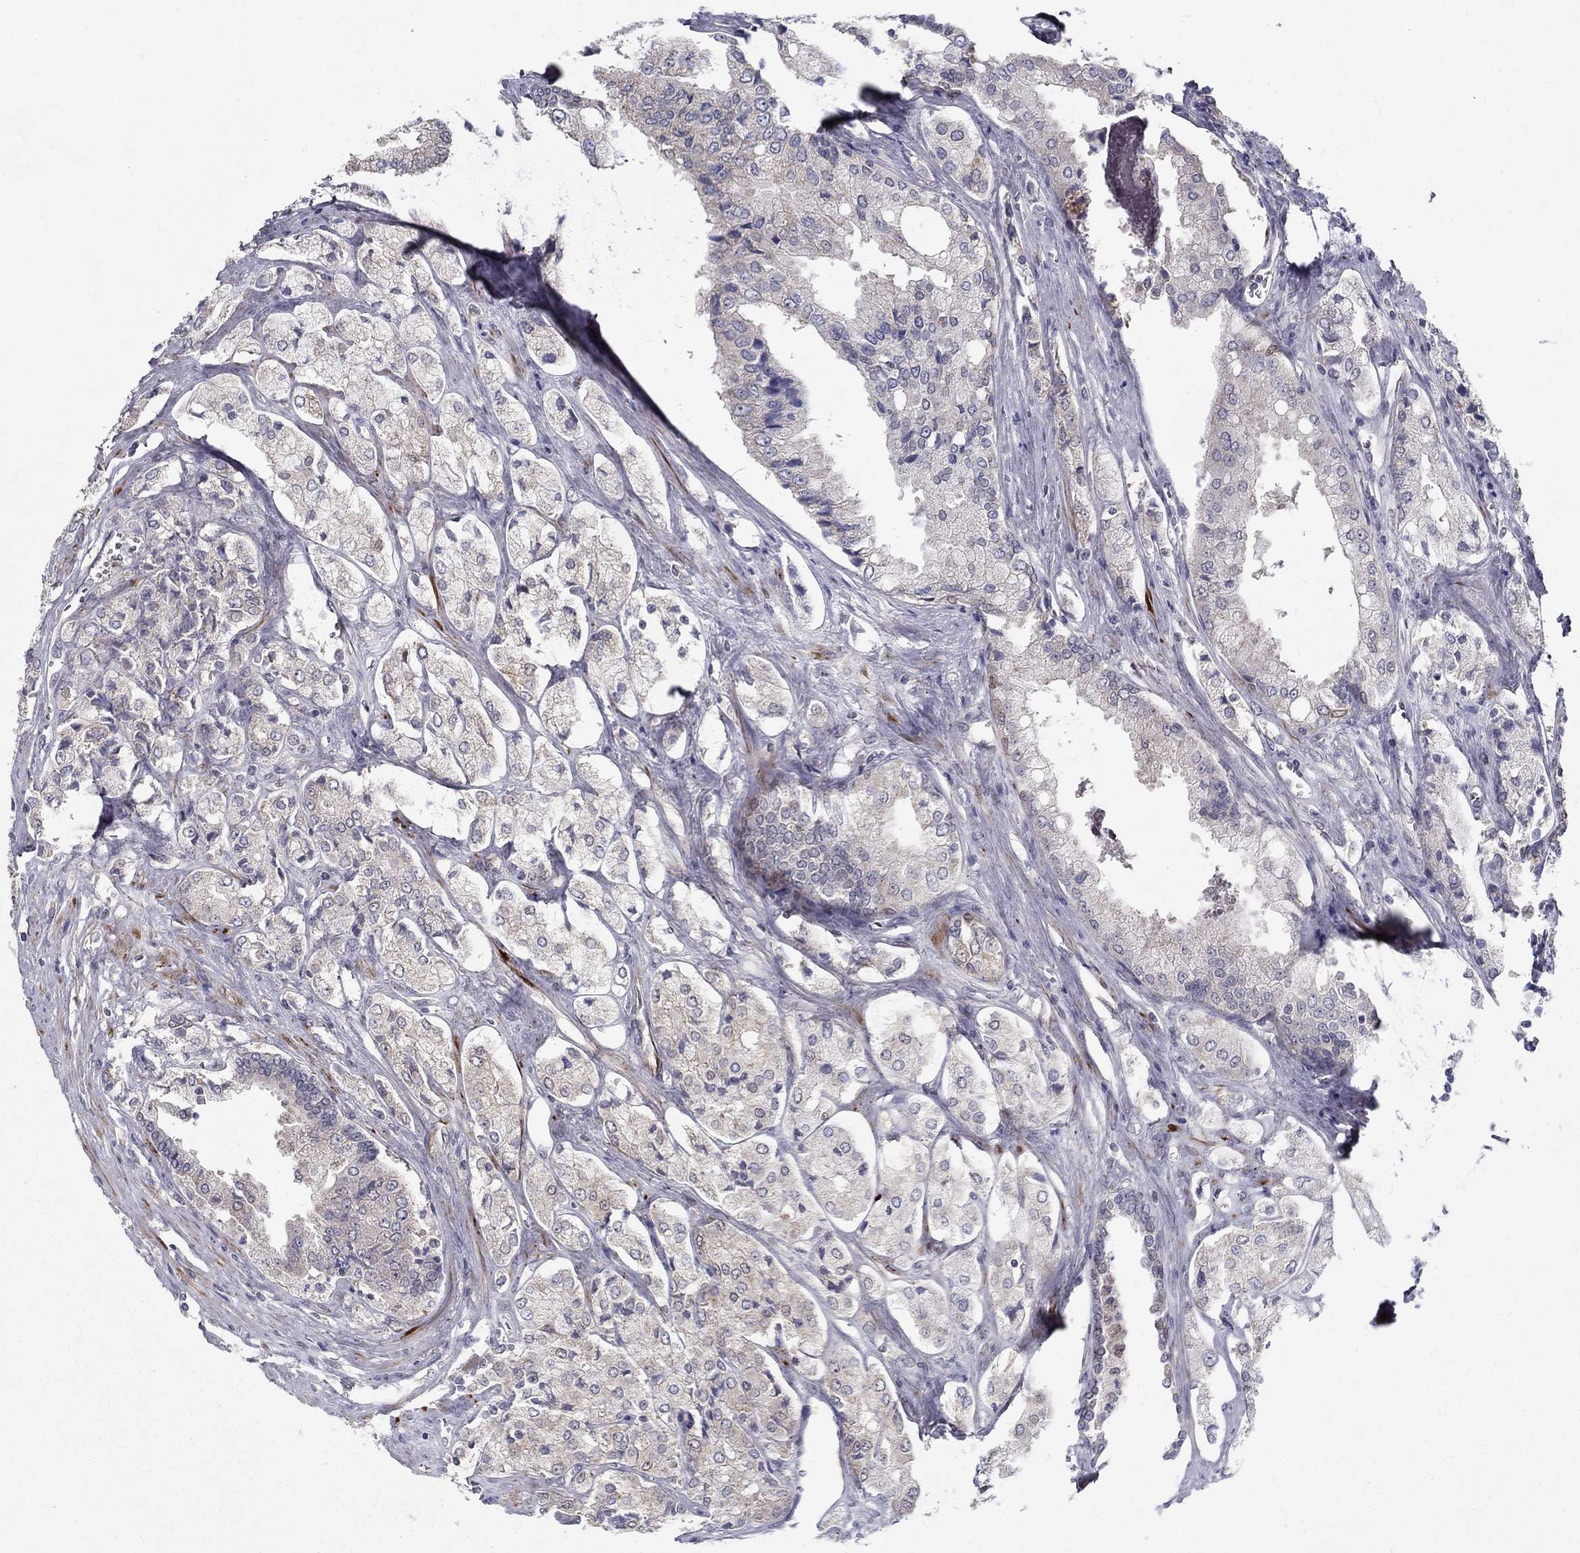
{"staining": {"intensity": "negative", "quantity": "none", "location": "none"}, "tissue": "prostate cancer", "cell_type": "Tumor cells", "image_type": "cancer", "snomed": [{"axis": "morphology", "description": "Adenocarcinoma, NOS"}, {"axis": "topography", "description": "Prostate and seminal vesicle, NOS"}, {"axis": "topography", "description": "Prostate"}], "caption": "Immunohistochemistry histopathology image of human prostate cancer (adenocarcinoma) stained for a protein (brown), which demonstrates no expression in tumor cells.", "gene": "LACTB2", "patient": {"sex": "male", "age": 67}}